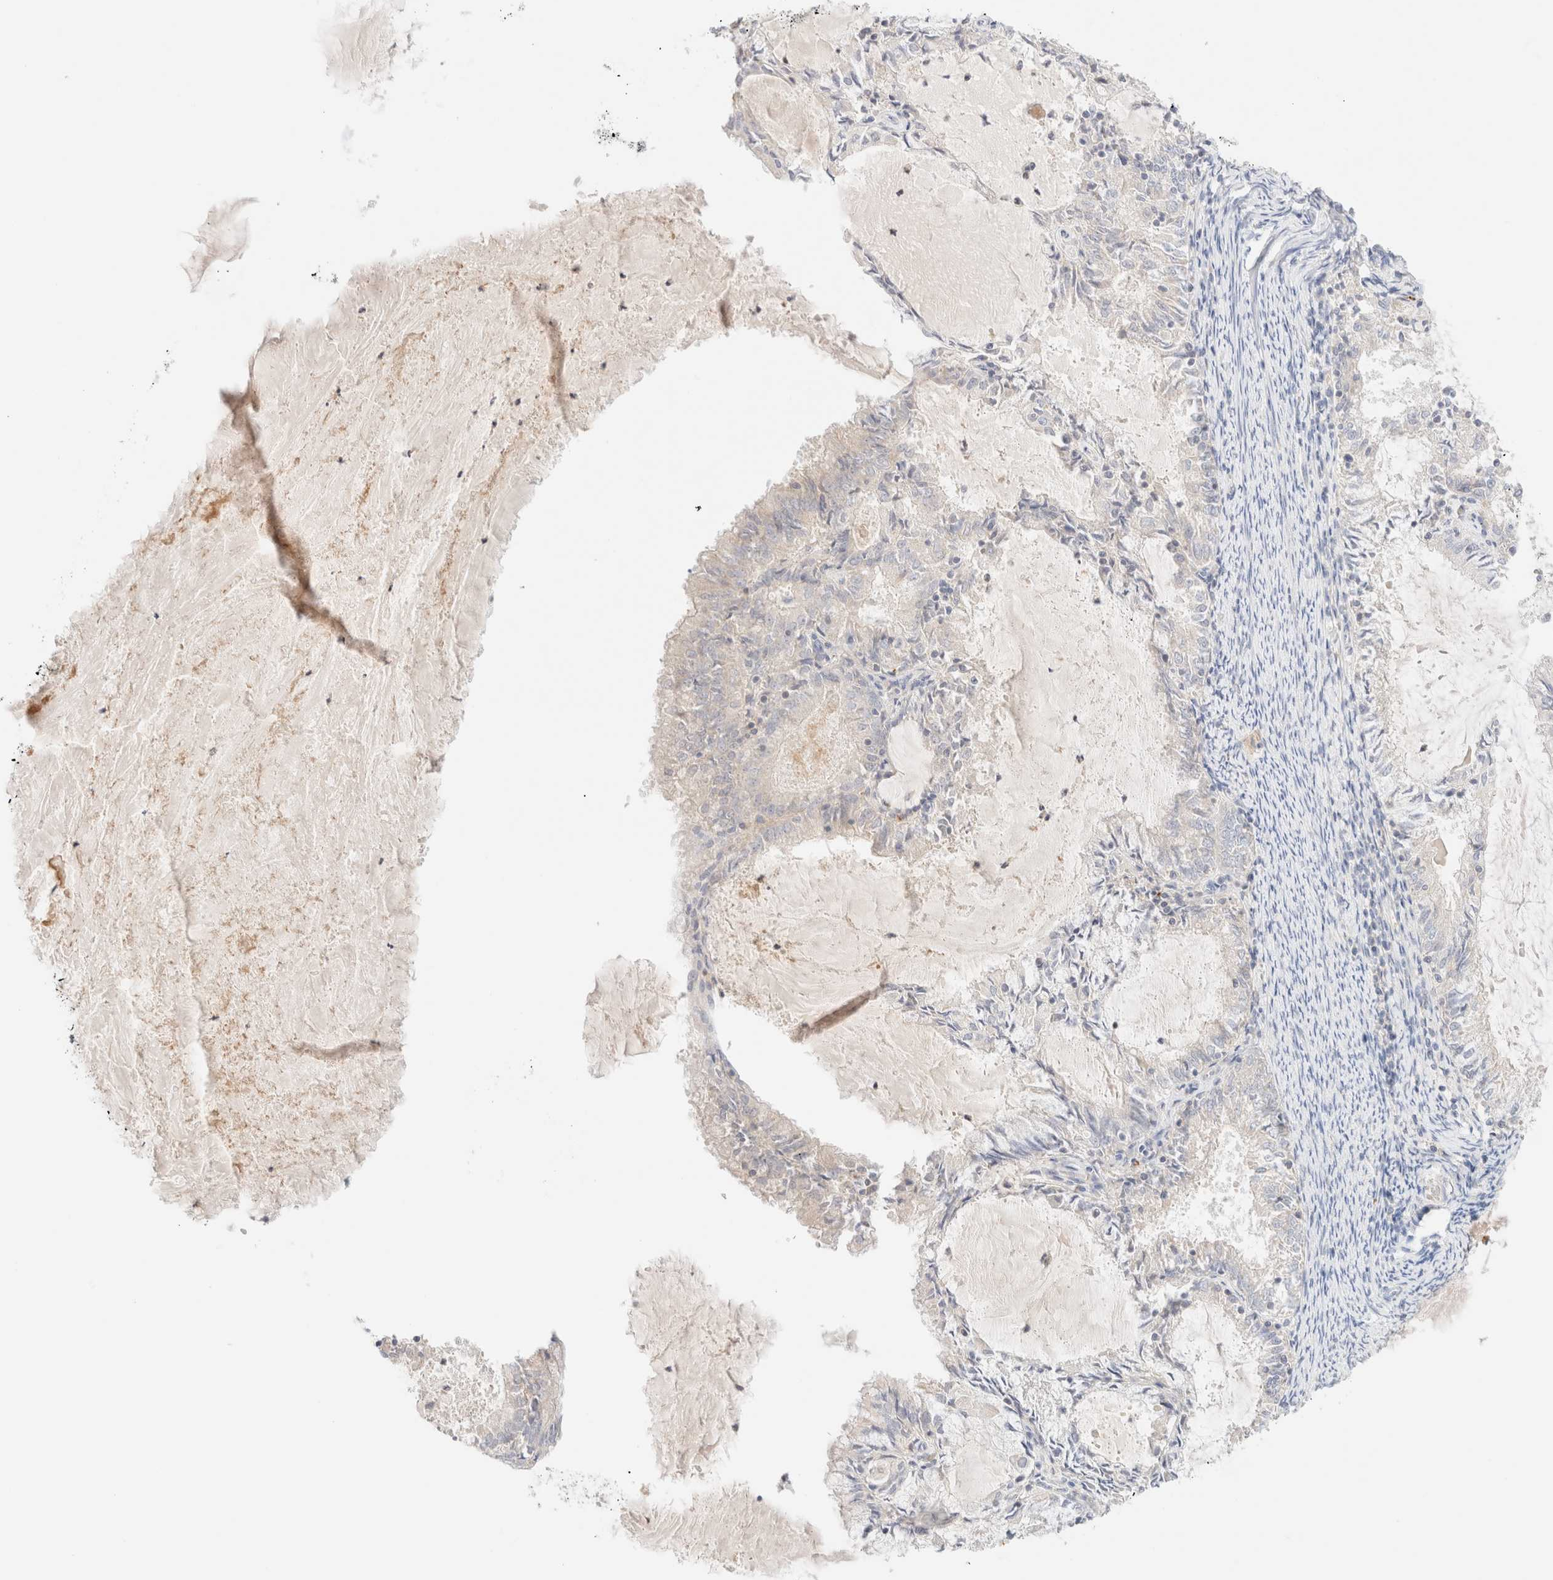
{"staining": {"intensity": "negative", "quantity": "none", "location": "none"}, "tissue": "endometrial cancer", "cell_type": "Tumor cells", "image_type": "cancer", "snomed": [{"axis": "morphology", "description": "Adenocarcinoma, NOS"}, {"axis": "topography", "description": "Endometrium"}], "caption": "Endometrial cancer was stained to show a protein in brown. There is no significant expression in tumor cells.", "gene": "SARM1", "patient": {"sex": "female", "age": 57}}